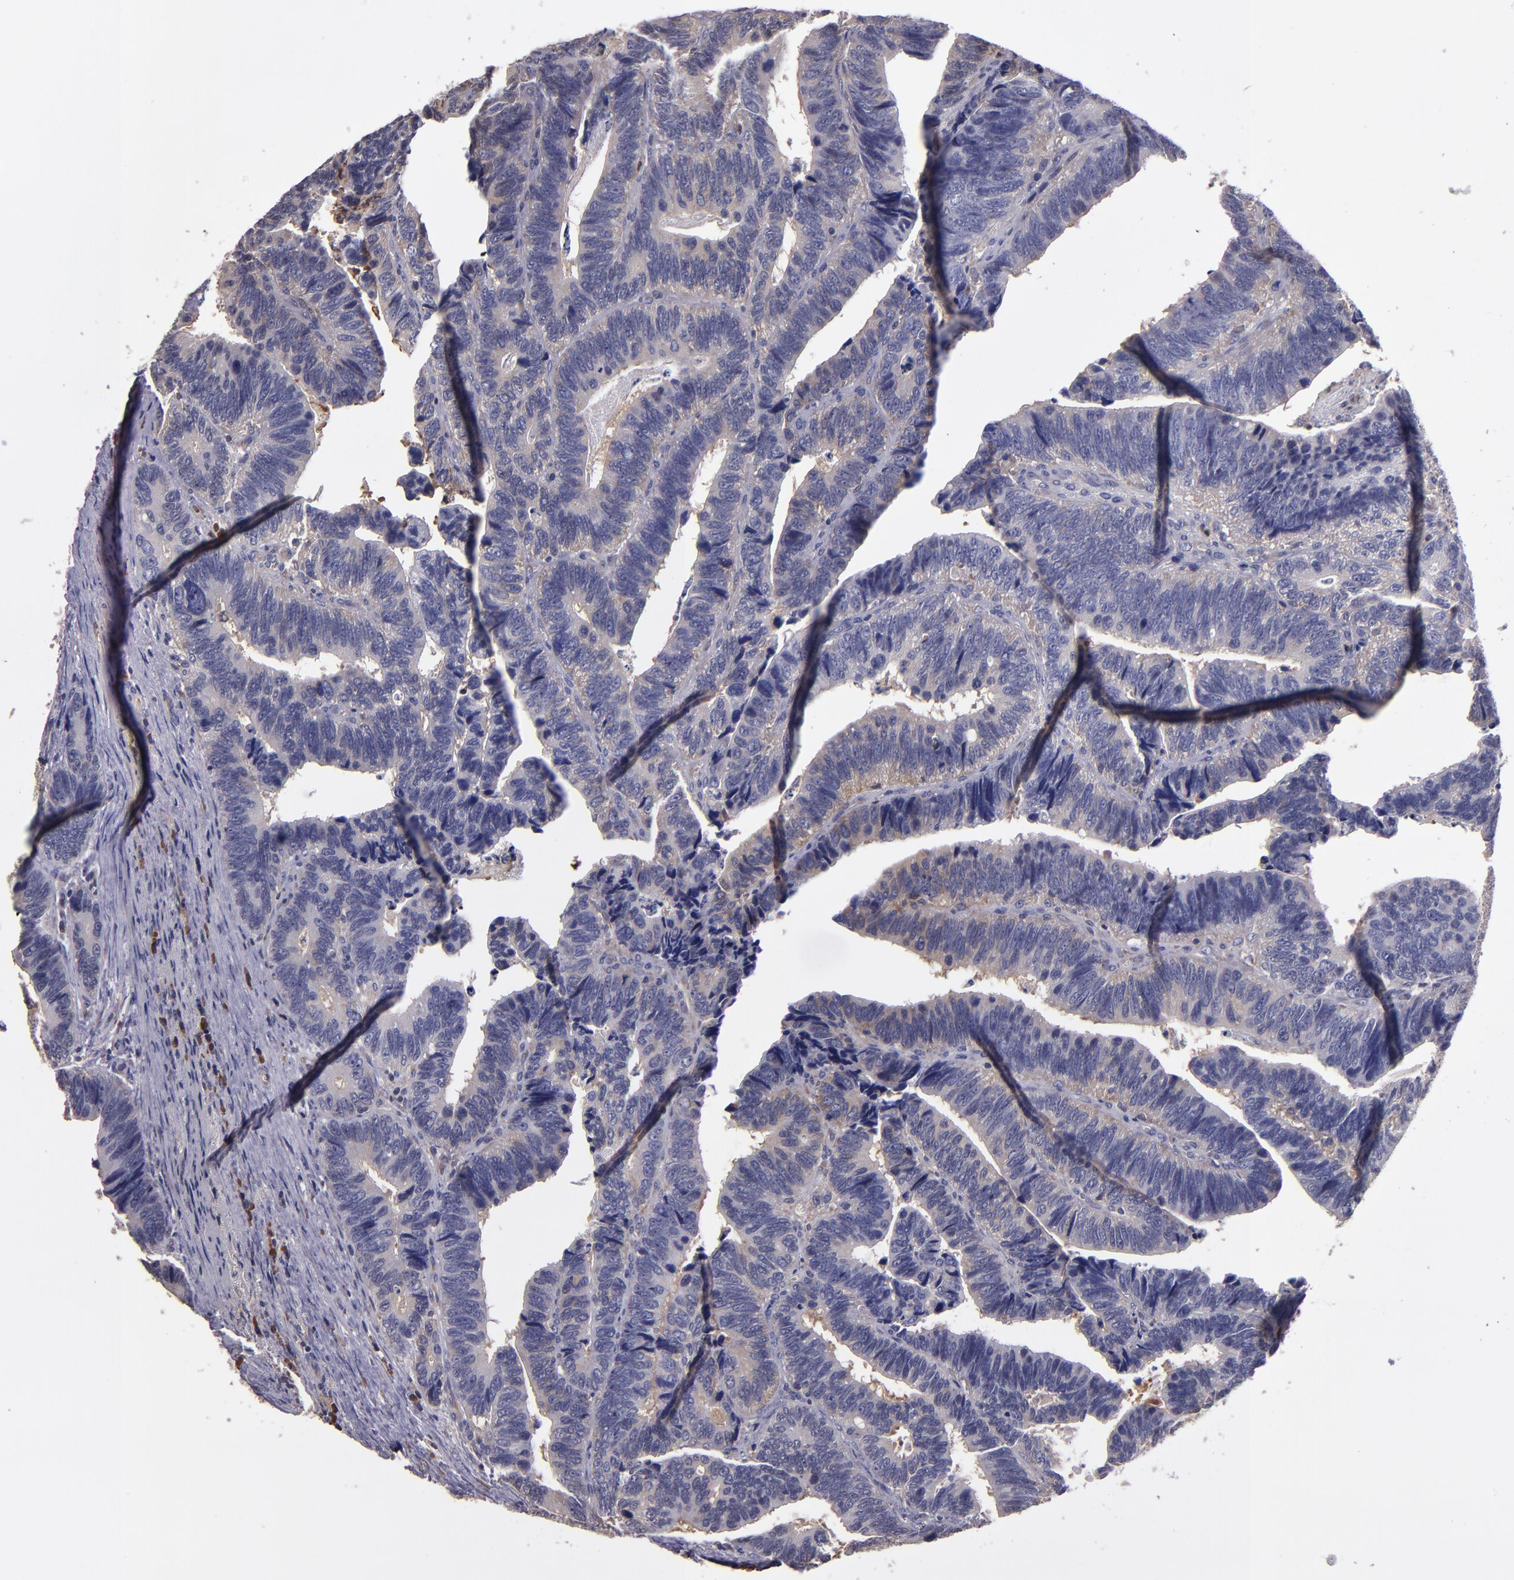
{"staining": {"intensity": "moderate", "quantity": "25%-75%", "location": "cytoplasmic/membranous"}, "tissue": "colorectal cancer", "cell_type": "Tumor cells", "image_type": "cancer", "snomed": [{"axis": "morphology", "description": "Adenocarcinoma, NOS"}, {"axis": "topography", "description": "Colon"}], "caption": "Tumor cells display moderate cytoplasmic/membranous expression in about 25%-75% of cells in colorectal cancer. (Stains: DAB in brown, nuclei in blue, Microscopy: brightfield microscopy at high magnification).", "gene": "CARS1", "patient": {"sex": "male", "age": 72}}